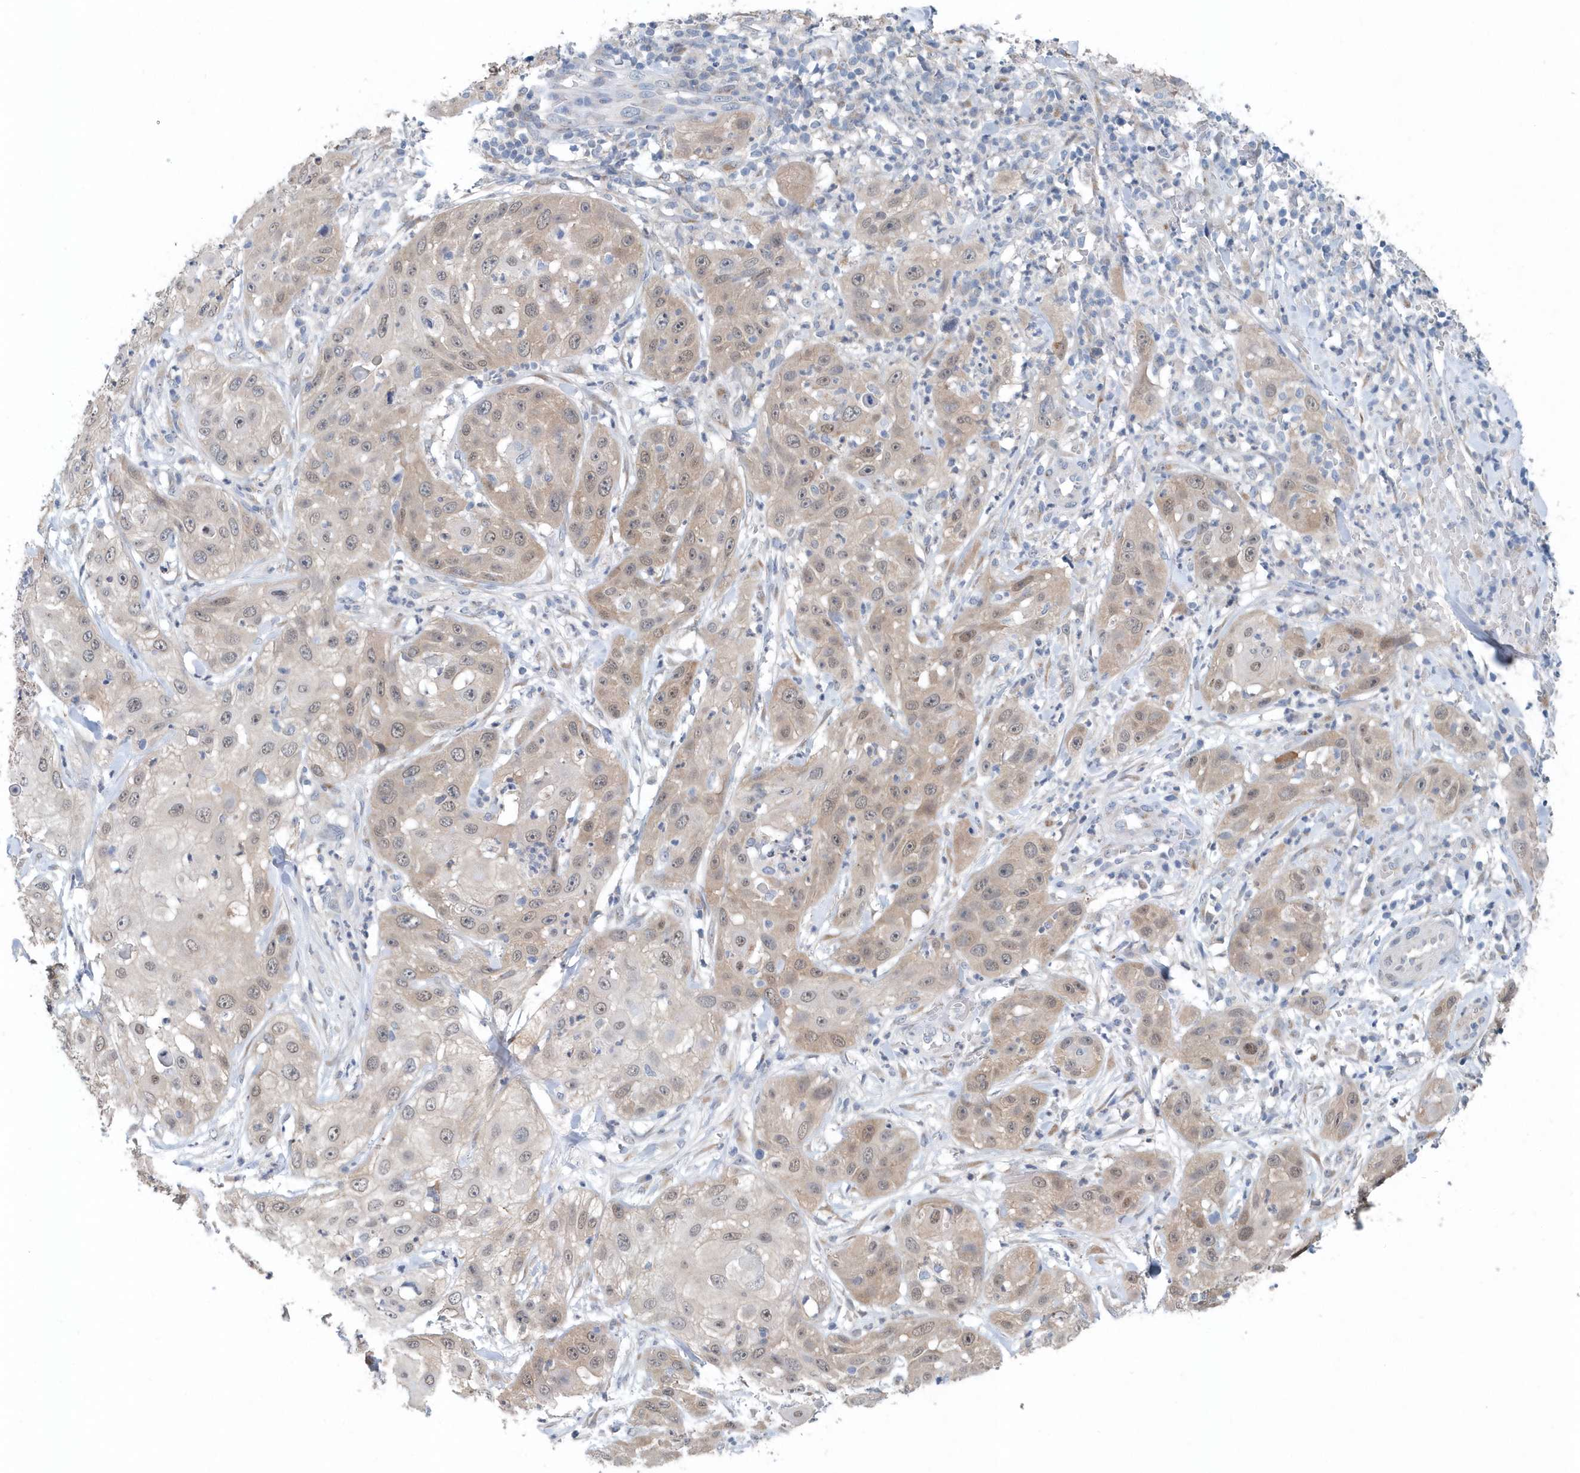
{"staining": {"intensity": "weak", "quantity": "25%-75%", "location": "cytoplasmic/membranous,nuclear"}, "tissue": "skin cancer", "cell_type": "Tumor cells", "image_type": "cancer", "snomed": [{"axis": "morphology", "description": "Squamous cell carcinoma, NOS"}, {"axis": "topography", "description": "Skin"}], "caption": "Weak cytoplasmic/membranous and nuclear protein positivity is appreciated in about 25%-75% of tumor cells in skin cancer. (DAB (3,3'-diaminobenzidine) IHC, brown staining for protein, blue staining for nuclei).", "gene": "PFN2", "patient": {"sex": "female", "age": 44}}